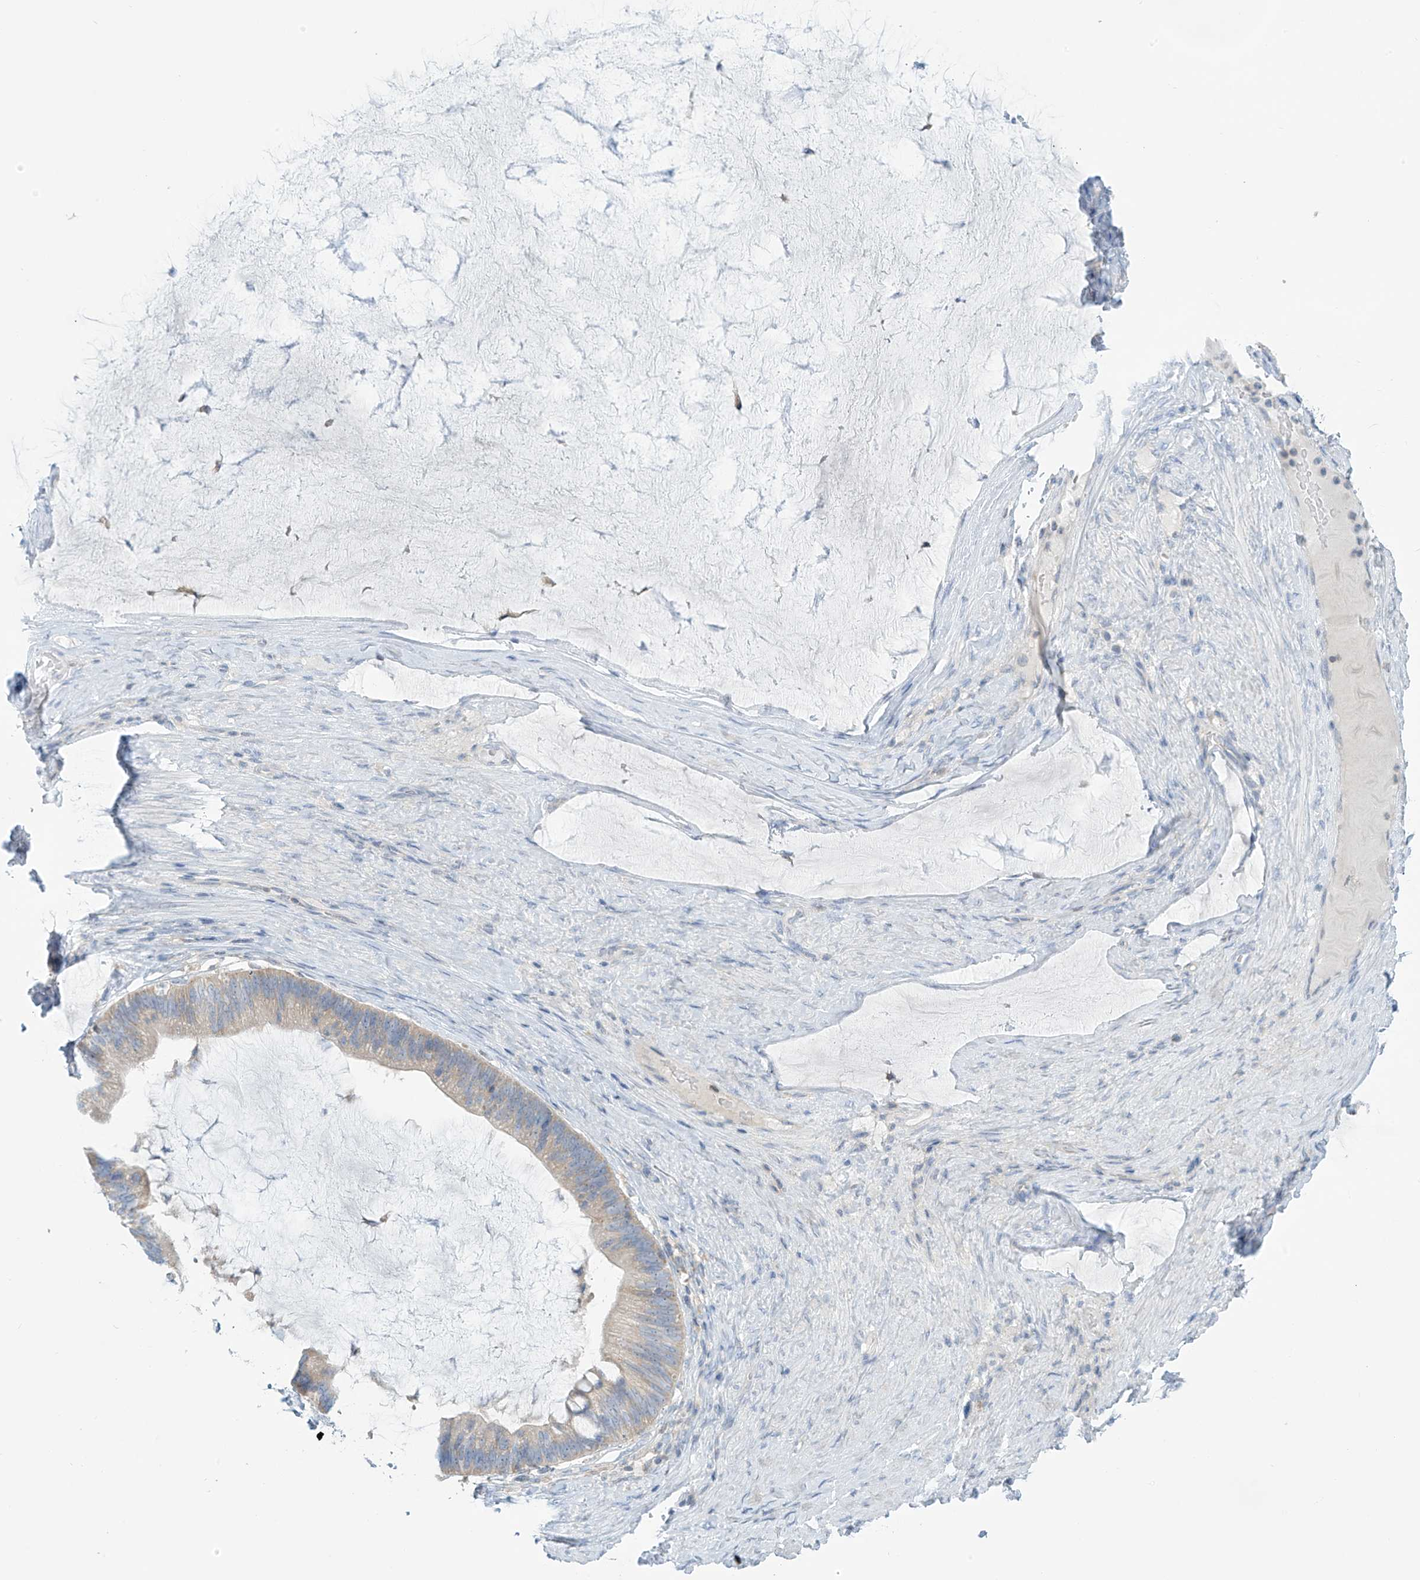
{"staining": {"intensity": "negative", "quantity": "none", "location": "none"}, "tissue": "ovarian cancer", "cell_type": "Tumor cells", "image_type": "cancer", "snomed": [{"axis": "morphology", "description": "Cystadenocarcinoma, mucinous, NOS"}, {"axis": "topography", "description": "Ovary"}], "caption": "Histopathology image shows no protein positivity in tumor cells of ovarian cancer (mucinous cystadenocarcinoma) tissue.", "gene": "SLC6A12", "patient": {"sex": "female", "age": 61}}